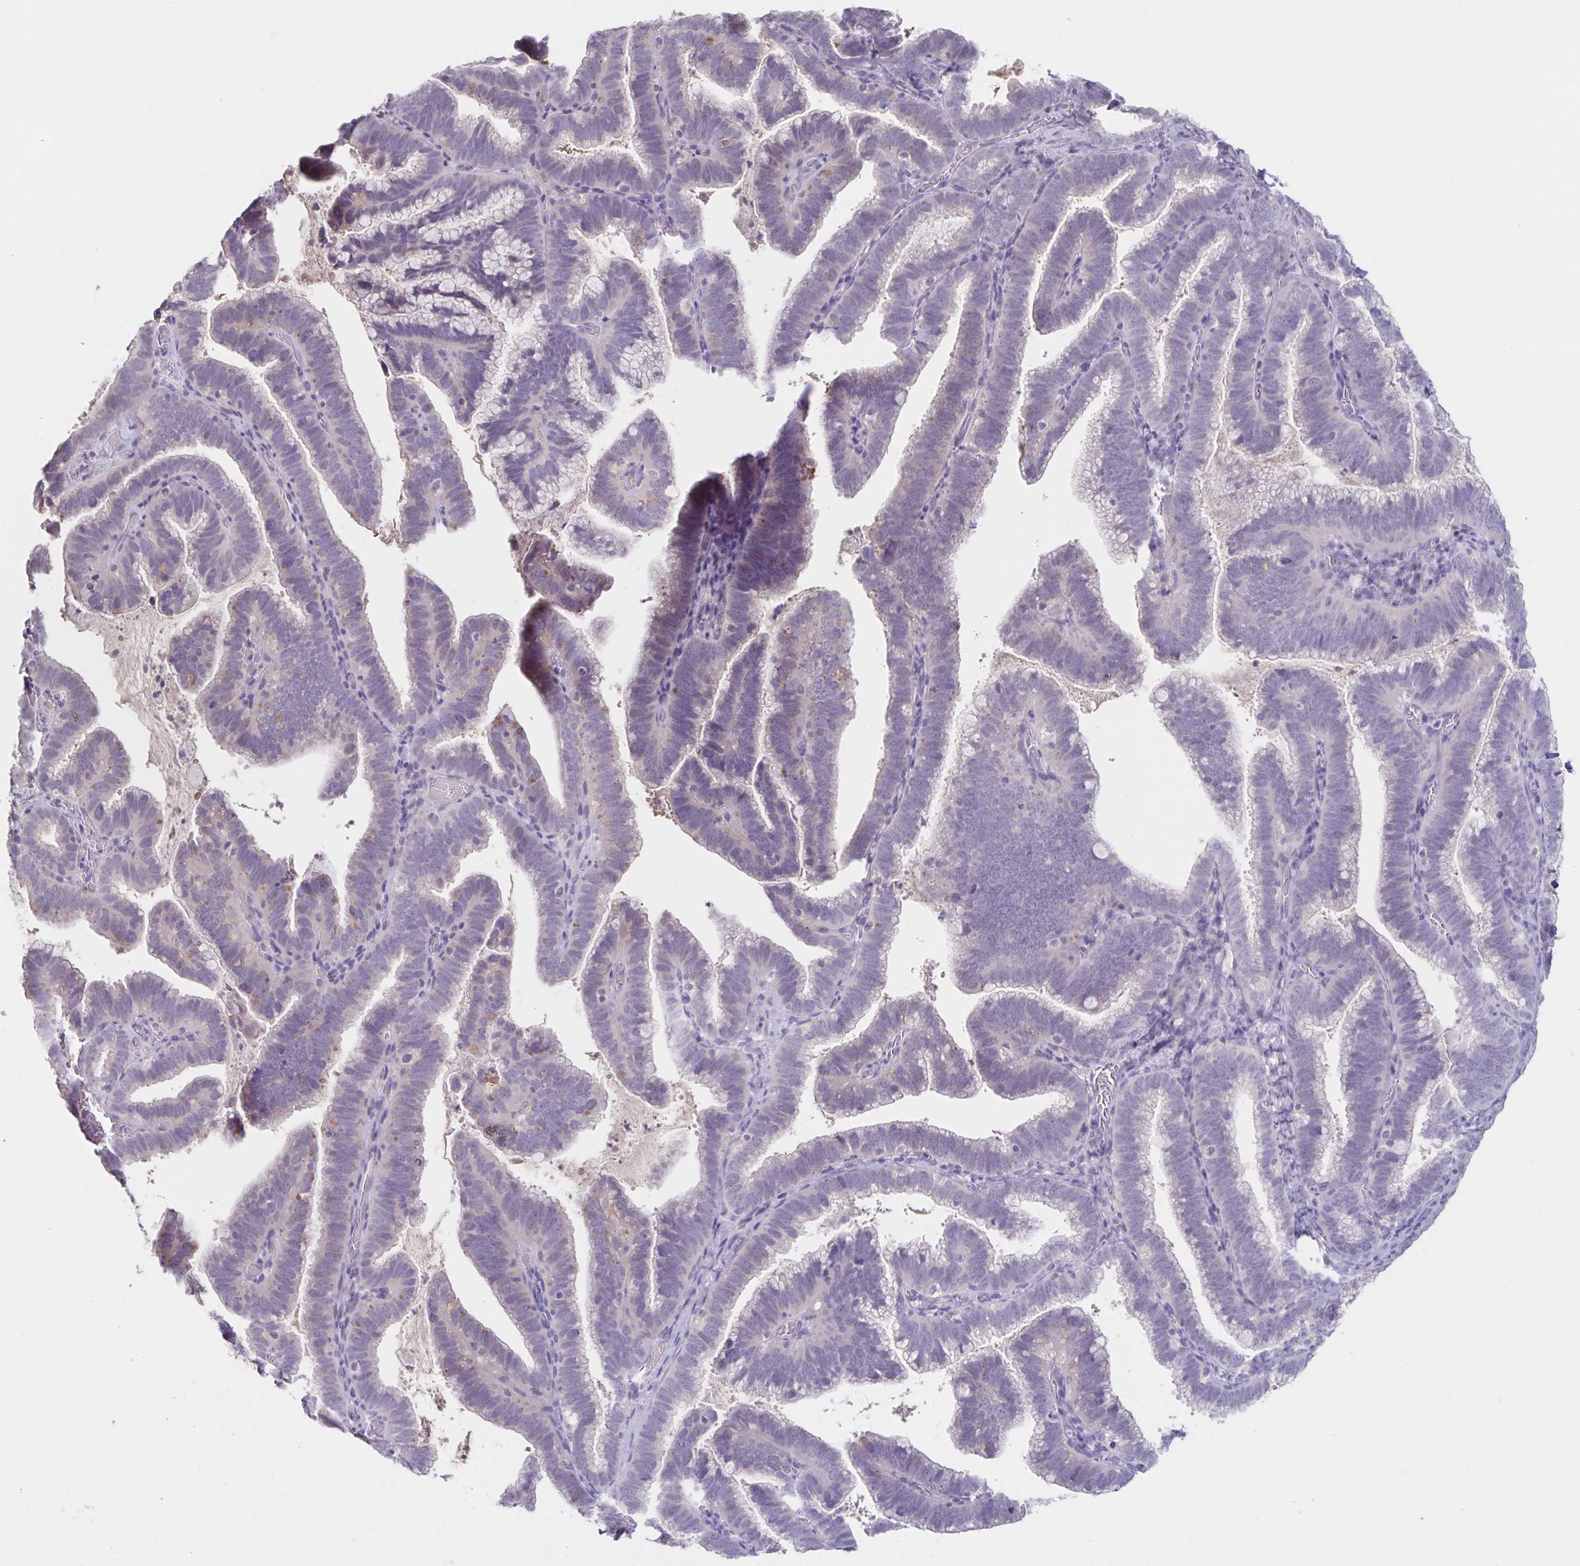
{"staining": {"intensity": "weak", "quantity": "<25%", "location": "cytoplasmic/membranous"}, "tissue": "cervical cancer", "cell_type": "Tumor cells", "image_type": "cancer", "snomed": [{"axis": "morphology", "description": "Adenocarcinoma, NOS"}, {"axis": "topography", "description": "Cervix"}], "caption": "High magnification brightfield microscopy of cervical cancer stained with DAB (brown) and counterstained with hematoxylin (blue): tumor cells show no significant staining.", "gene": "INSL5", "patient": {"sex": "female", "age": 61}}